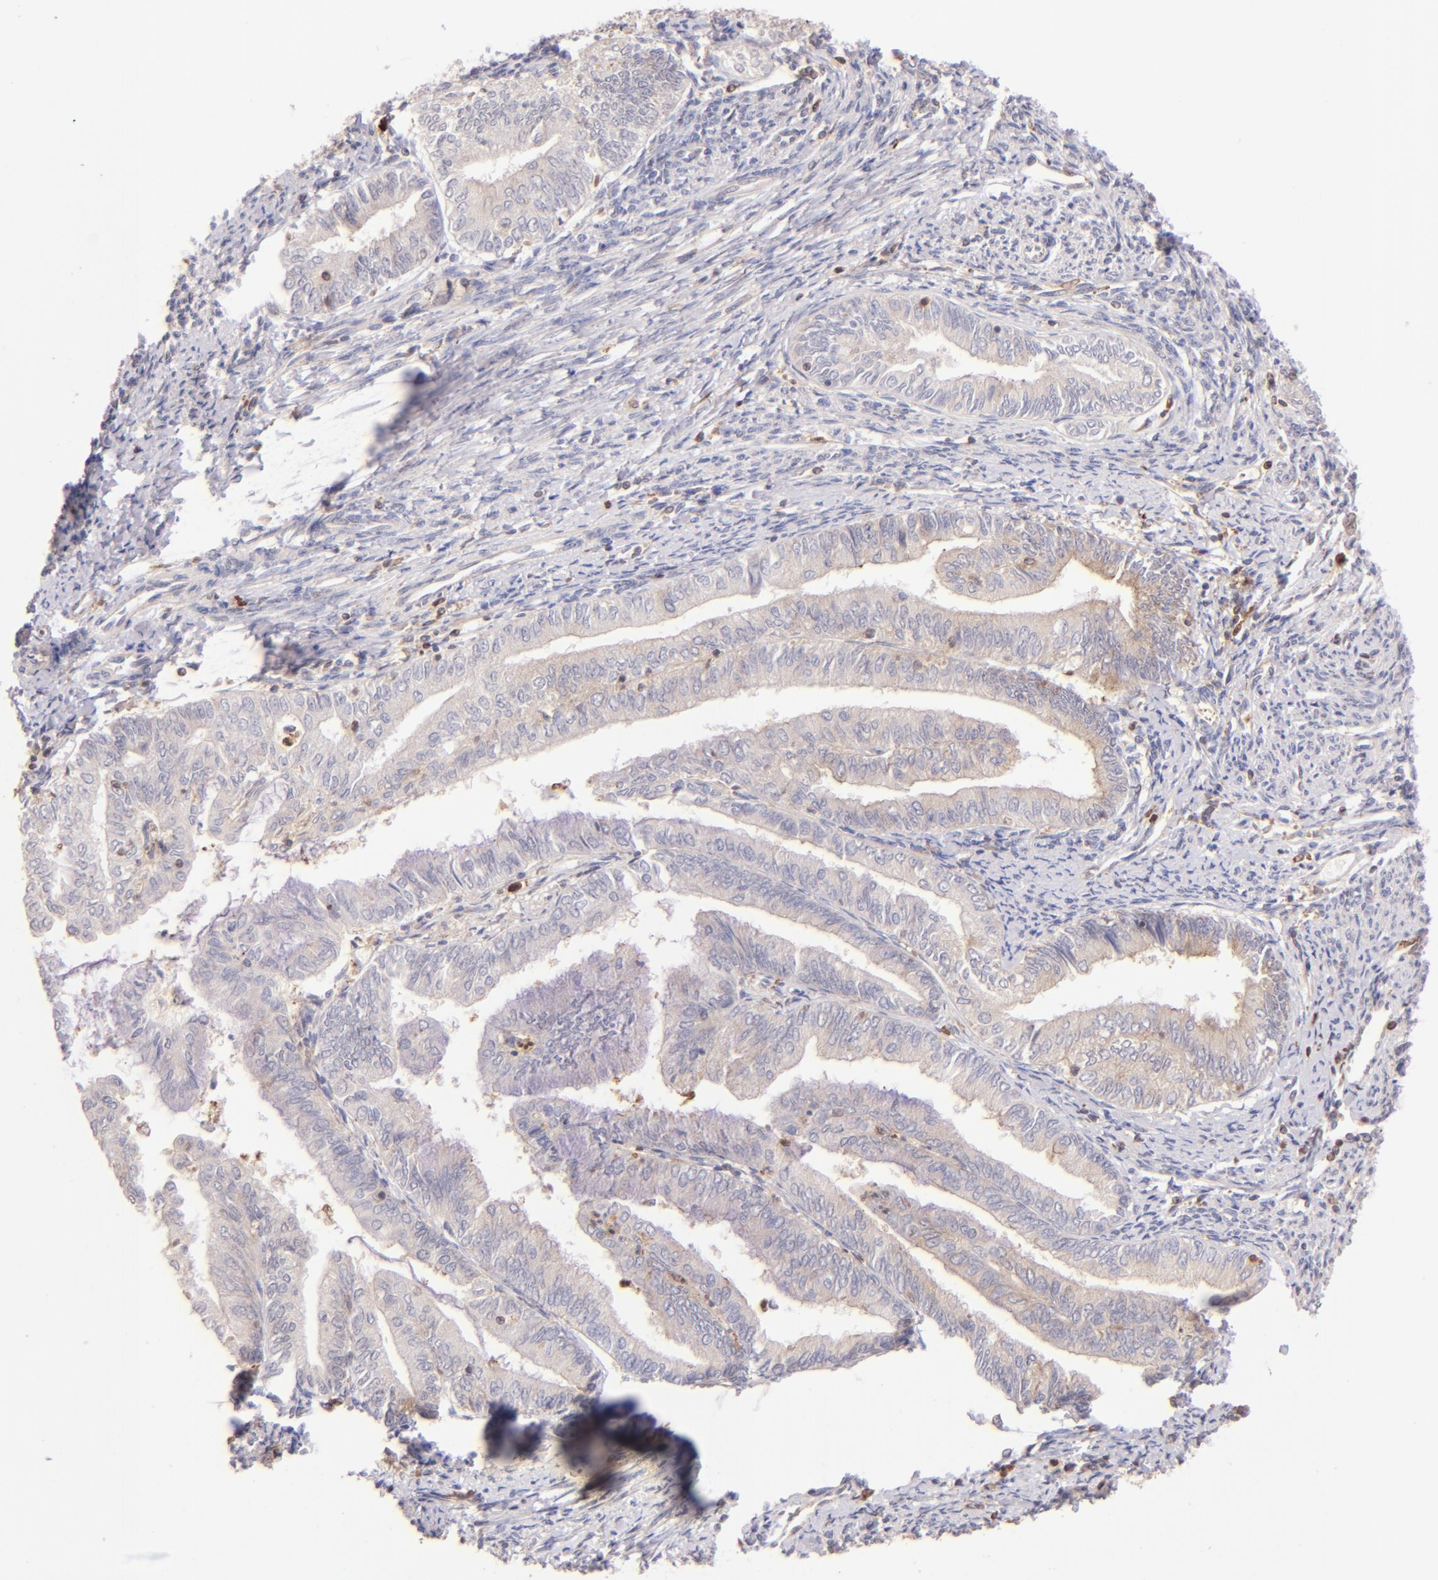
{"staining": {"intensity": "weak", "quantity": ">75%", "location": "cytoplasmic/membranous"}, "tissue": "endometrial cancer", "cell_type": "Tumor cells", "image_type": "cancer", "snomed": [{"axis": "morphology", "description": "Adenocarcinoma, NOS"}, {"axis": "topography", "description": "Endometrium"}], "caption": "High-magnification brightfield microscopy of endometrial cancer stained with DAB (brown) and counterstained with hematoxylin (blue). tumor cells exhibit weak cytoplasmic/membranous staining is present in about>75% of cells. (DAB IHC, brown staining for protein, blue staining for nuclei).", "gene": "BTK", "patient": {"sex": "female", "age": 66}}